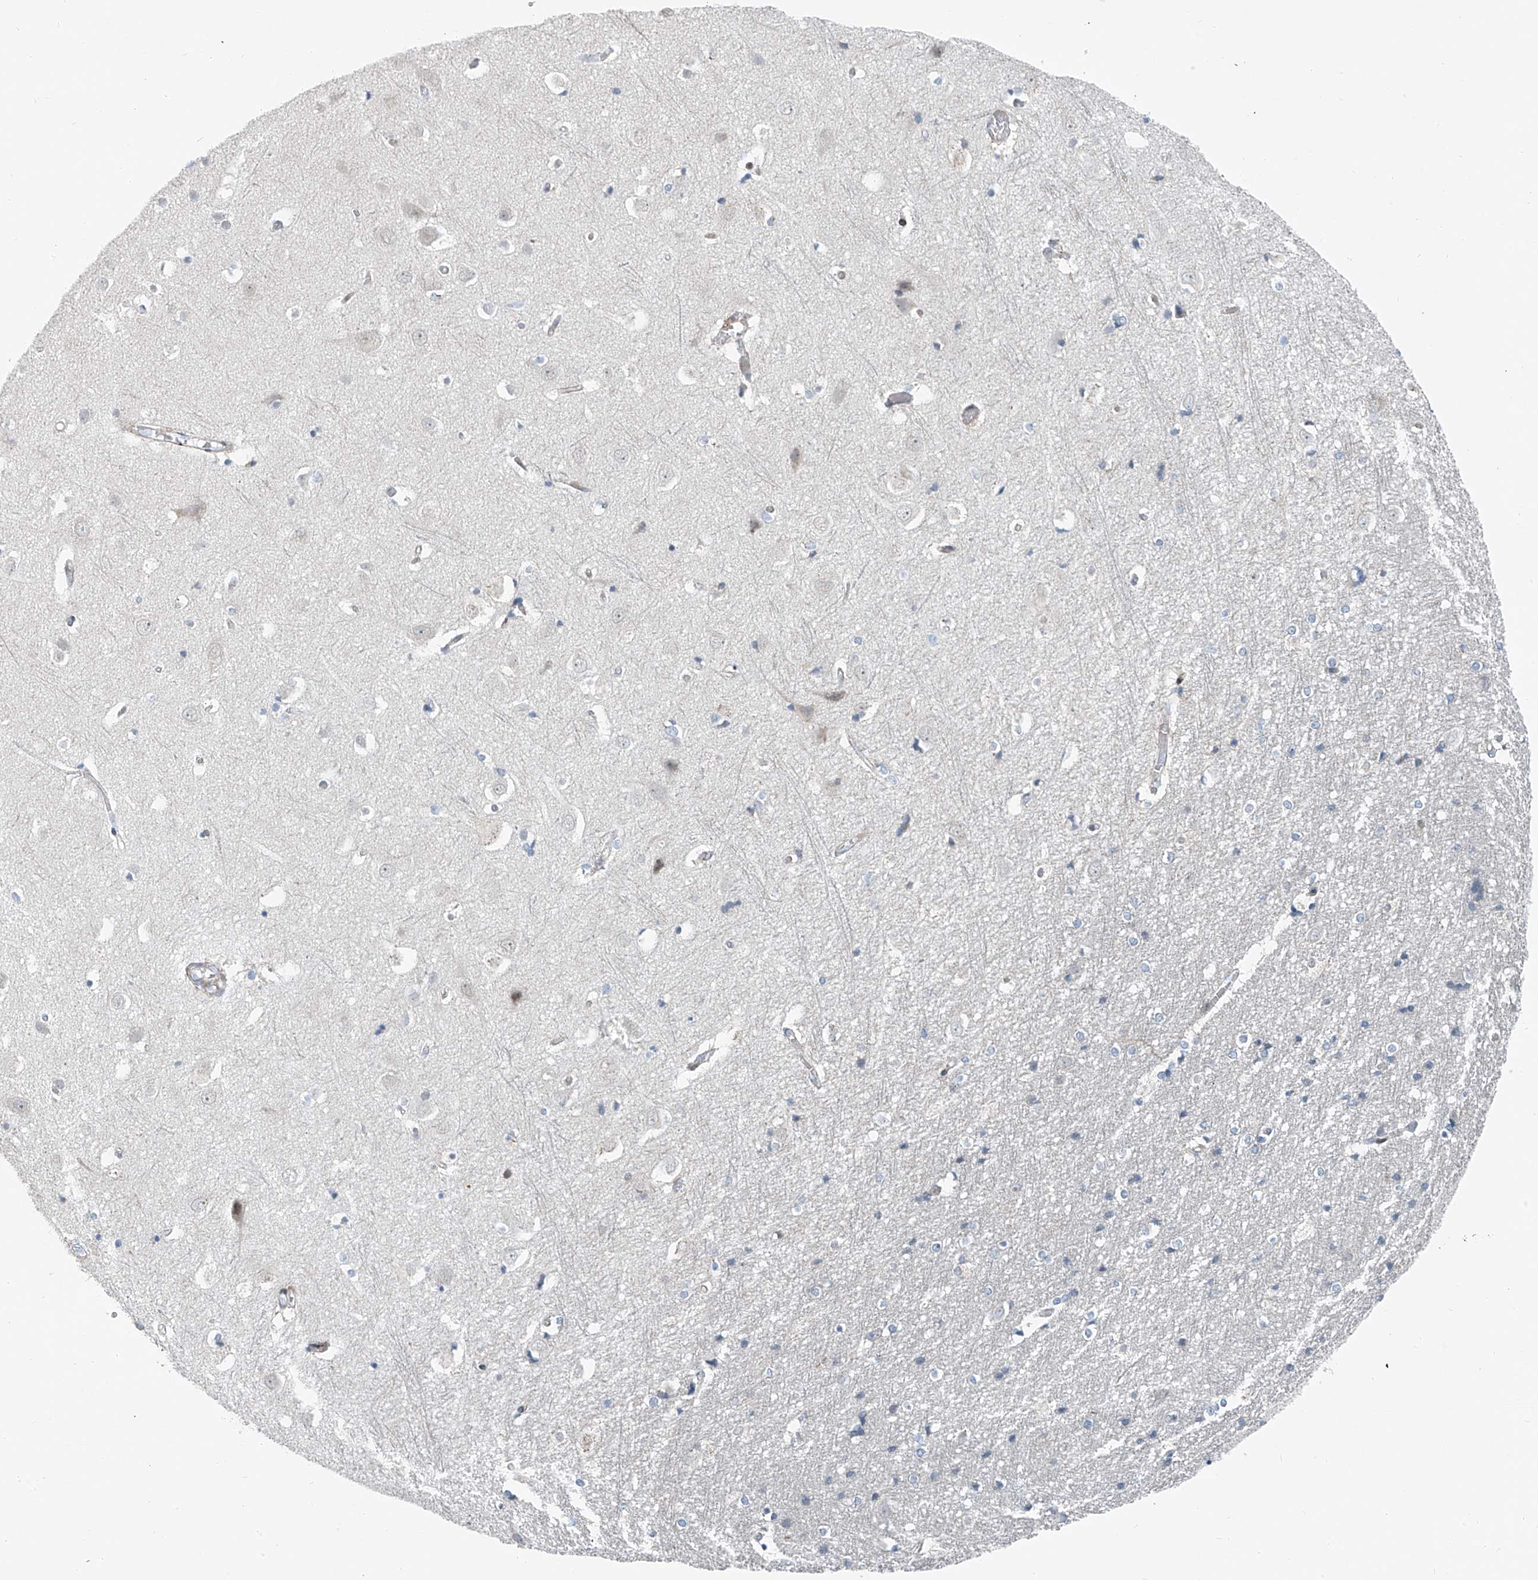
{"staining": {"intensity": "weak", "quantity": ">75%", "location": "cytoplasmic/membranous"}, "tissue": "cerebral cortex", "cell_type": "Endothelial cells", "image_type": "normal", "snomed": [{"axis": "morphology", "description": "Normal tissue, NOS"}, {"axis": "topography", "description": "Cerebral cortex"}], "caption": "Approximately >75% of endothelial cells in unremarkable cerebral cortex reveal weak cytoplasmic/membranous protein positivity as visualized by brown immunohistochemical staining.", "gene": "HIC2", "patient": {"sex": "male", "age": 54}}